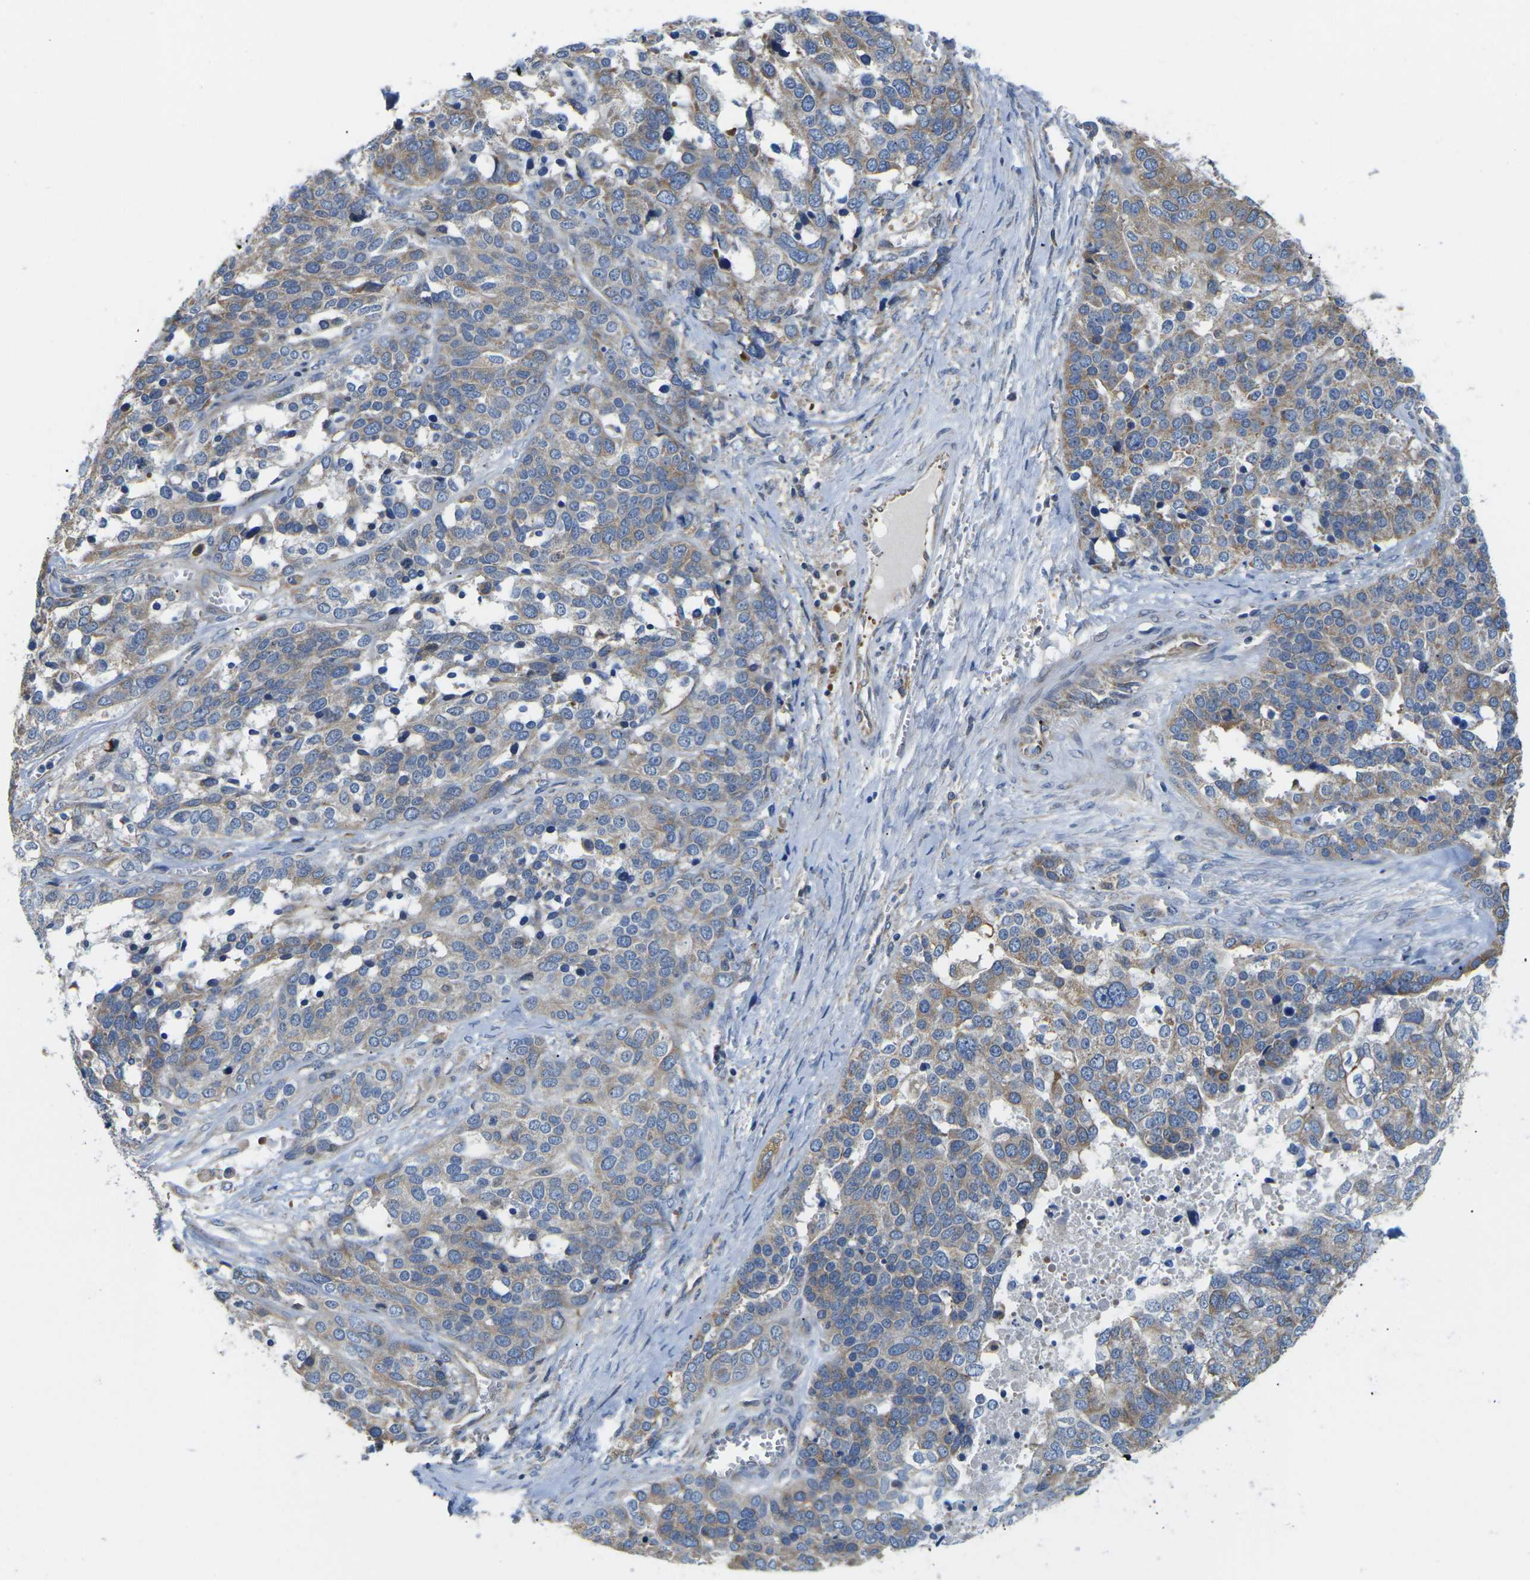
{"staining": {"intensity": "weak", "quantity": ">75%", "location": "cytoplasmic/membranous"}, "tissue": "ovarian cancer", "cell_type": "Tumor cells", "image_type": "cancer", "snomed": [{"axis": "morphology", "description": "Cystadenocarcinoma, serous, NOS"}, {"axis": "topography", "description": "Ovary"}], "caption": "Protein expression by immunohistochemistry (IHC) exhibits weak cytoplasmic/membranous staining in about >75% of tumor cells in serous cystadenocarcinoma (ovarian).", "gene": "TMEFF2", "patient": {"sex": "female", "age": 44}}